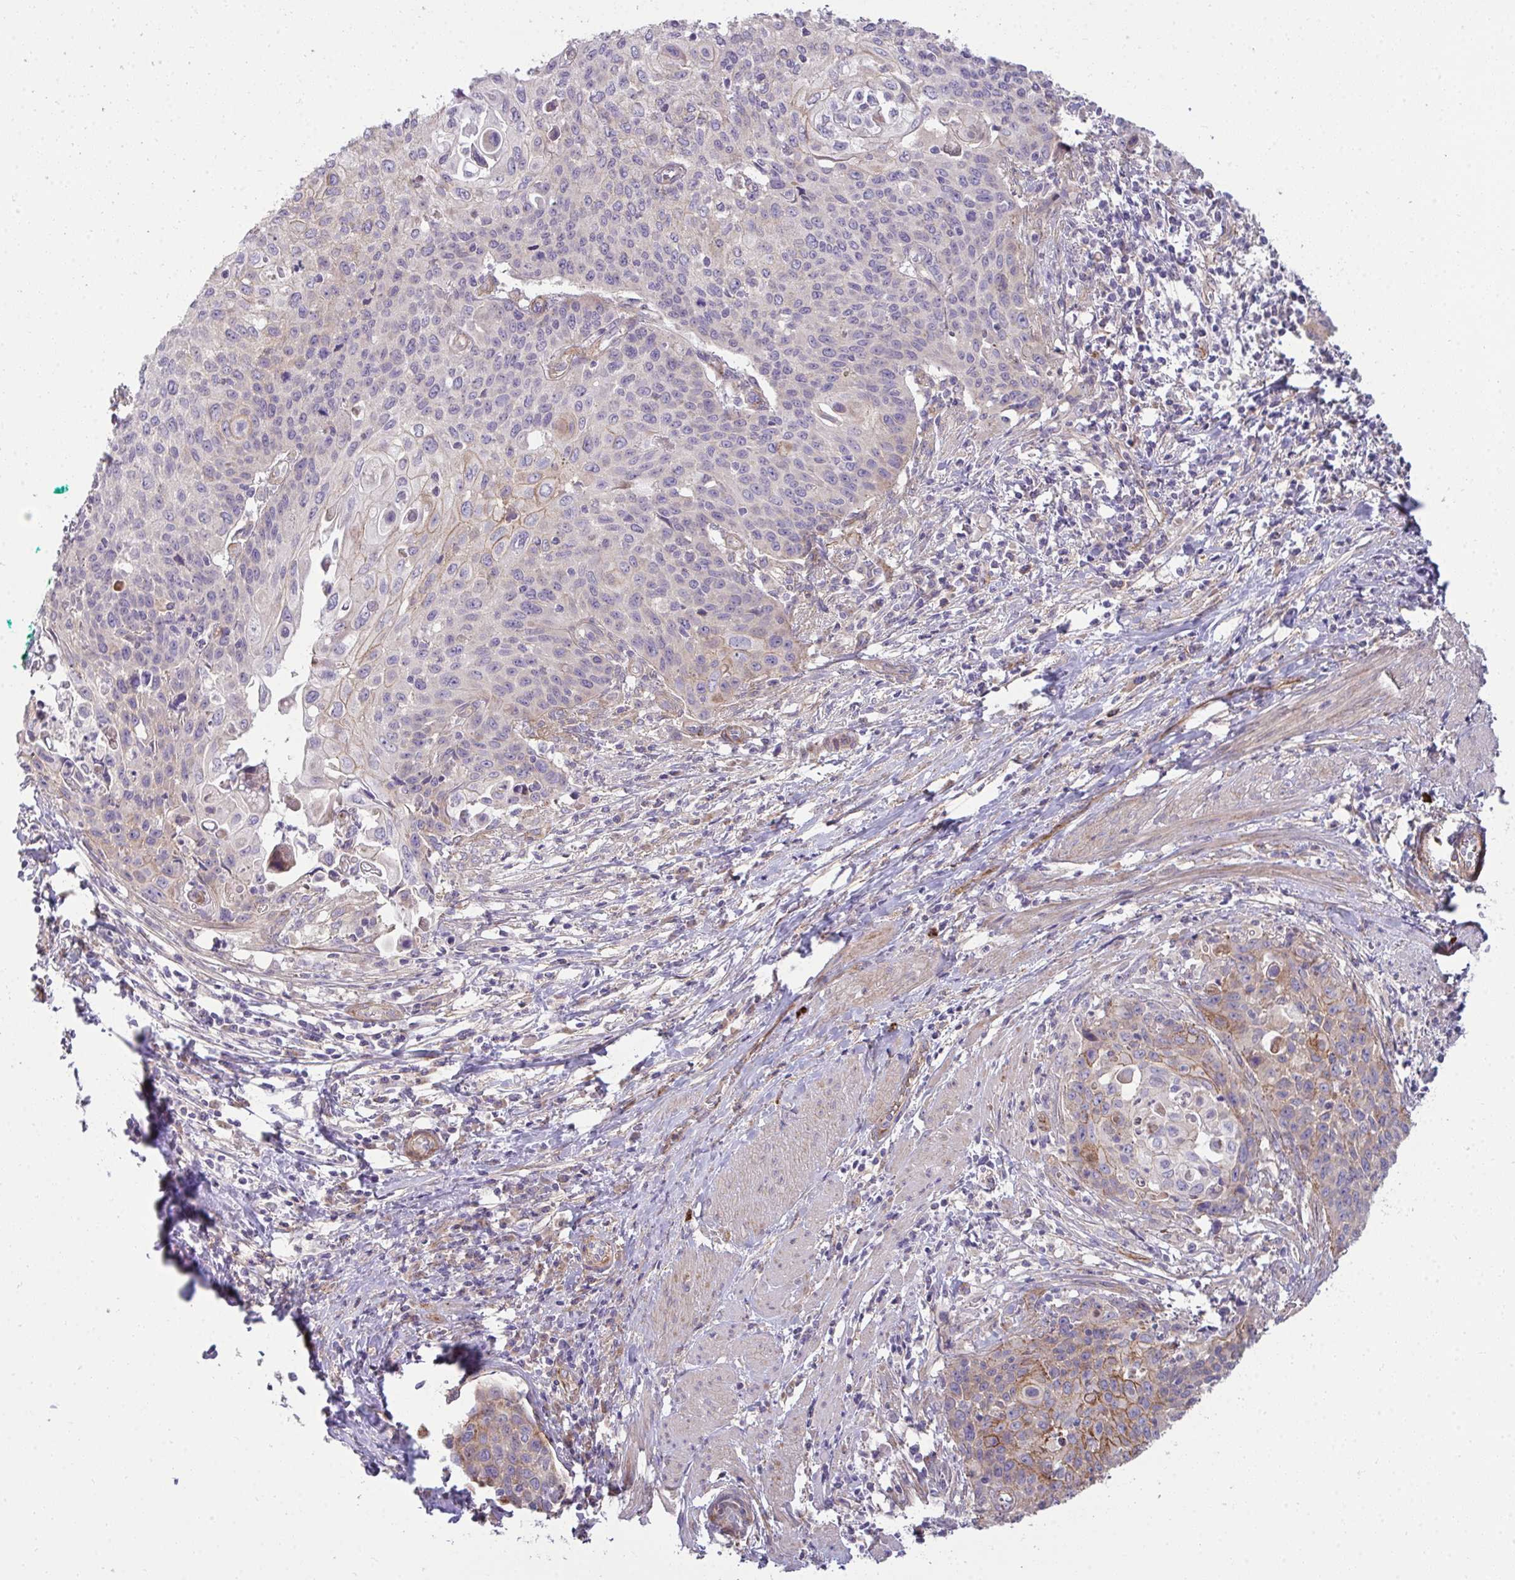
{"staining": {"intensity": "moderate", "quantity": "25%-75%", "location": "cytoplasmic/membranous"}, "tissue": "cervical cancer", "cell_type": "Tumor cells", "image_type": "cancer", "snomed": [{"axis": "morphology", "description": "Squamous cell carcinoma, NOS"}, {"axis": "topography", "description": "Cervix"}], "caption": "A medium amount of moderate cytoplasmic/membranous expression is identified in approximately 25%-75% of tumor cells in squamous cell carcinoma (cervical) tissue.", "gene": "SH2D1B", "patient": {"sex": "female", "age": 65}}